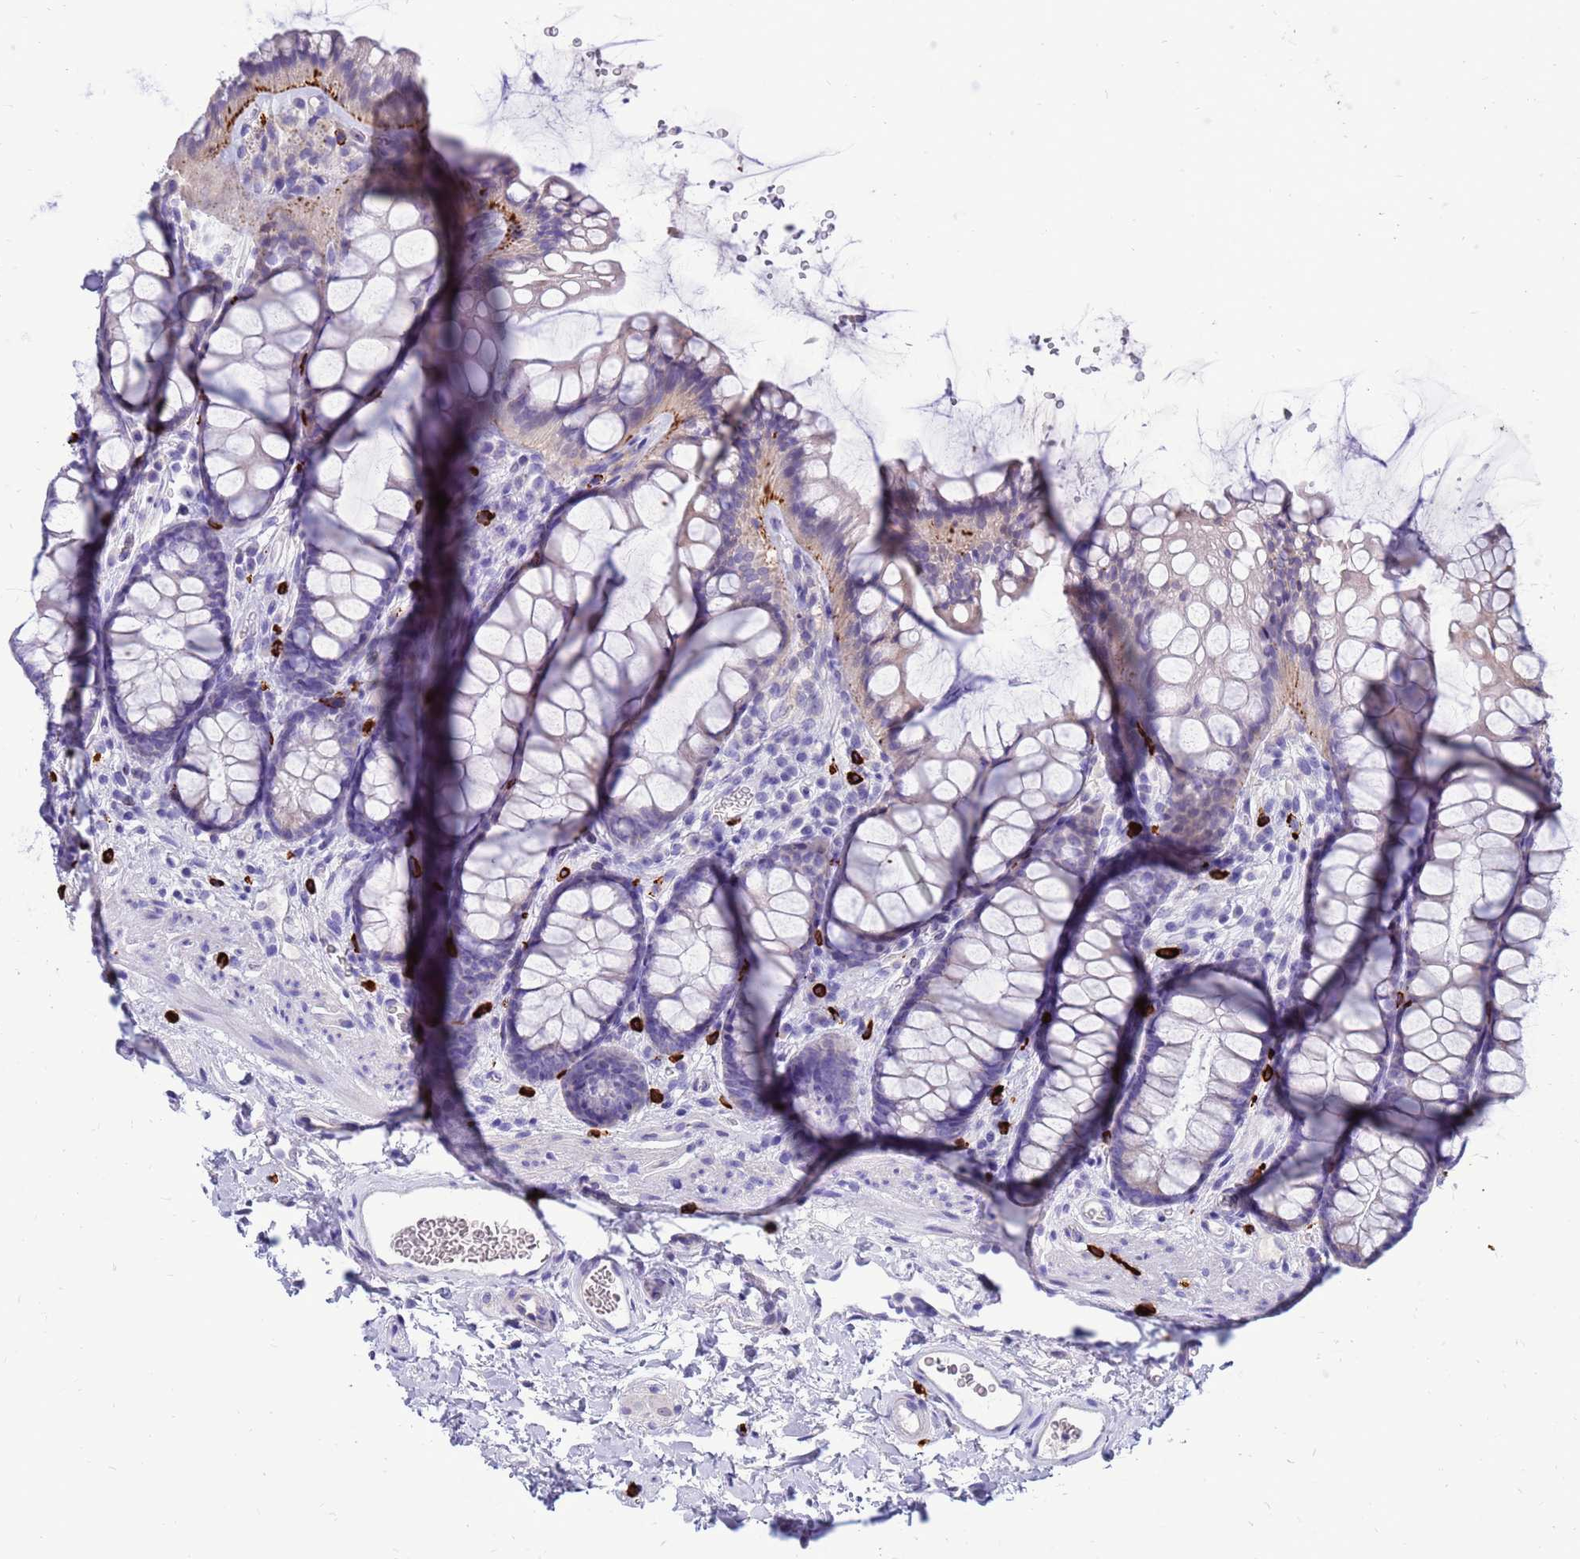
{"staining": {"intensity": "negative", "quantity": "none", "location": "none"}, "tissue": "colon", "cell_type": "Endothelial cells", "image_type": "normal", "snomed": [{"axis": "morphology", "description": "Normal tissue, NOS"}, {"axis": "topography", "description": "Colon"}], "caption": "This is a micrograph of immunohistochemistry staining of unremarkable colon, which shows no positivity in endothelial cells. (DAB immunohistochemistry (IHC) visualized using brightfield microscopy, high magnification).", "gene": "PDE10A", "patient": {"sex": "female", "age": 82}}